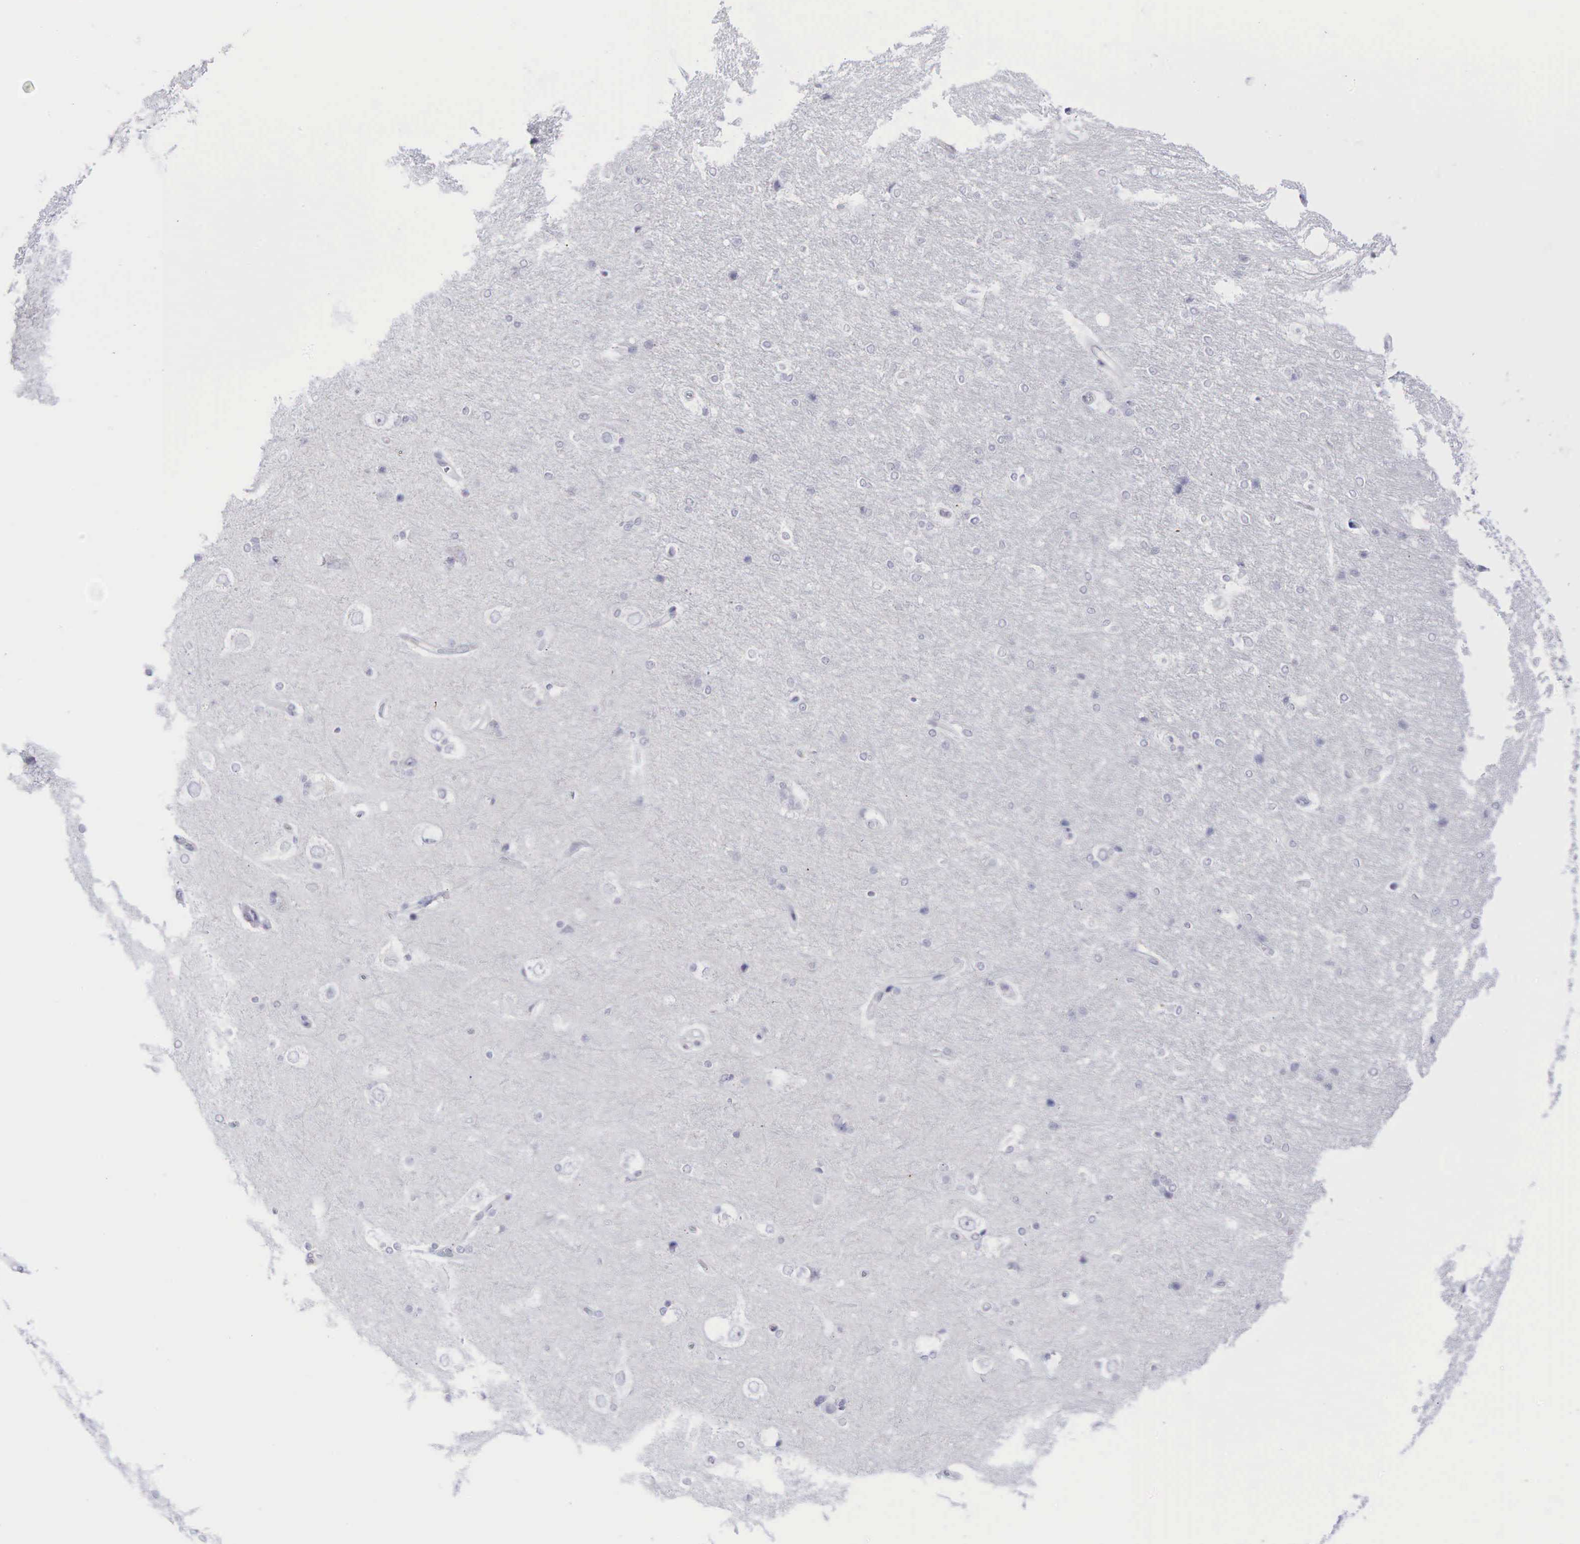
{"staining": {"intensity": "negative", "quantity": "none", "location": "none"}, "tissue": "hippocampus", "cell_type": "Glial cells", "image_type": "normal", "snomed": [{"axis": "morphology", "description": "Normal tissue, NOS"}, {"axis": "topography", "description": "Hippocampus"}], "caption": "The histopathology image displays no staining of glial cells in normal hippocampus.", "gene": "AR", "patient": {"sex": "female", "age": 19}}